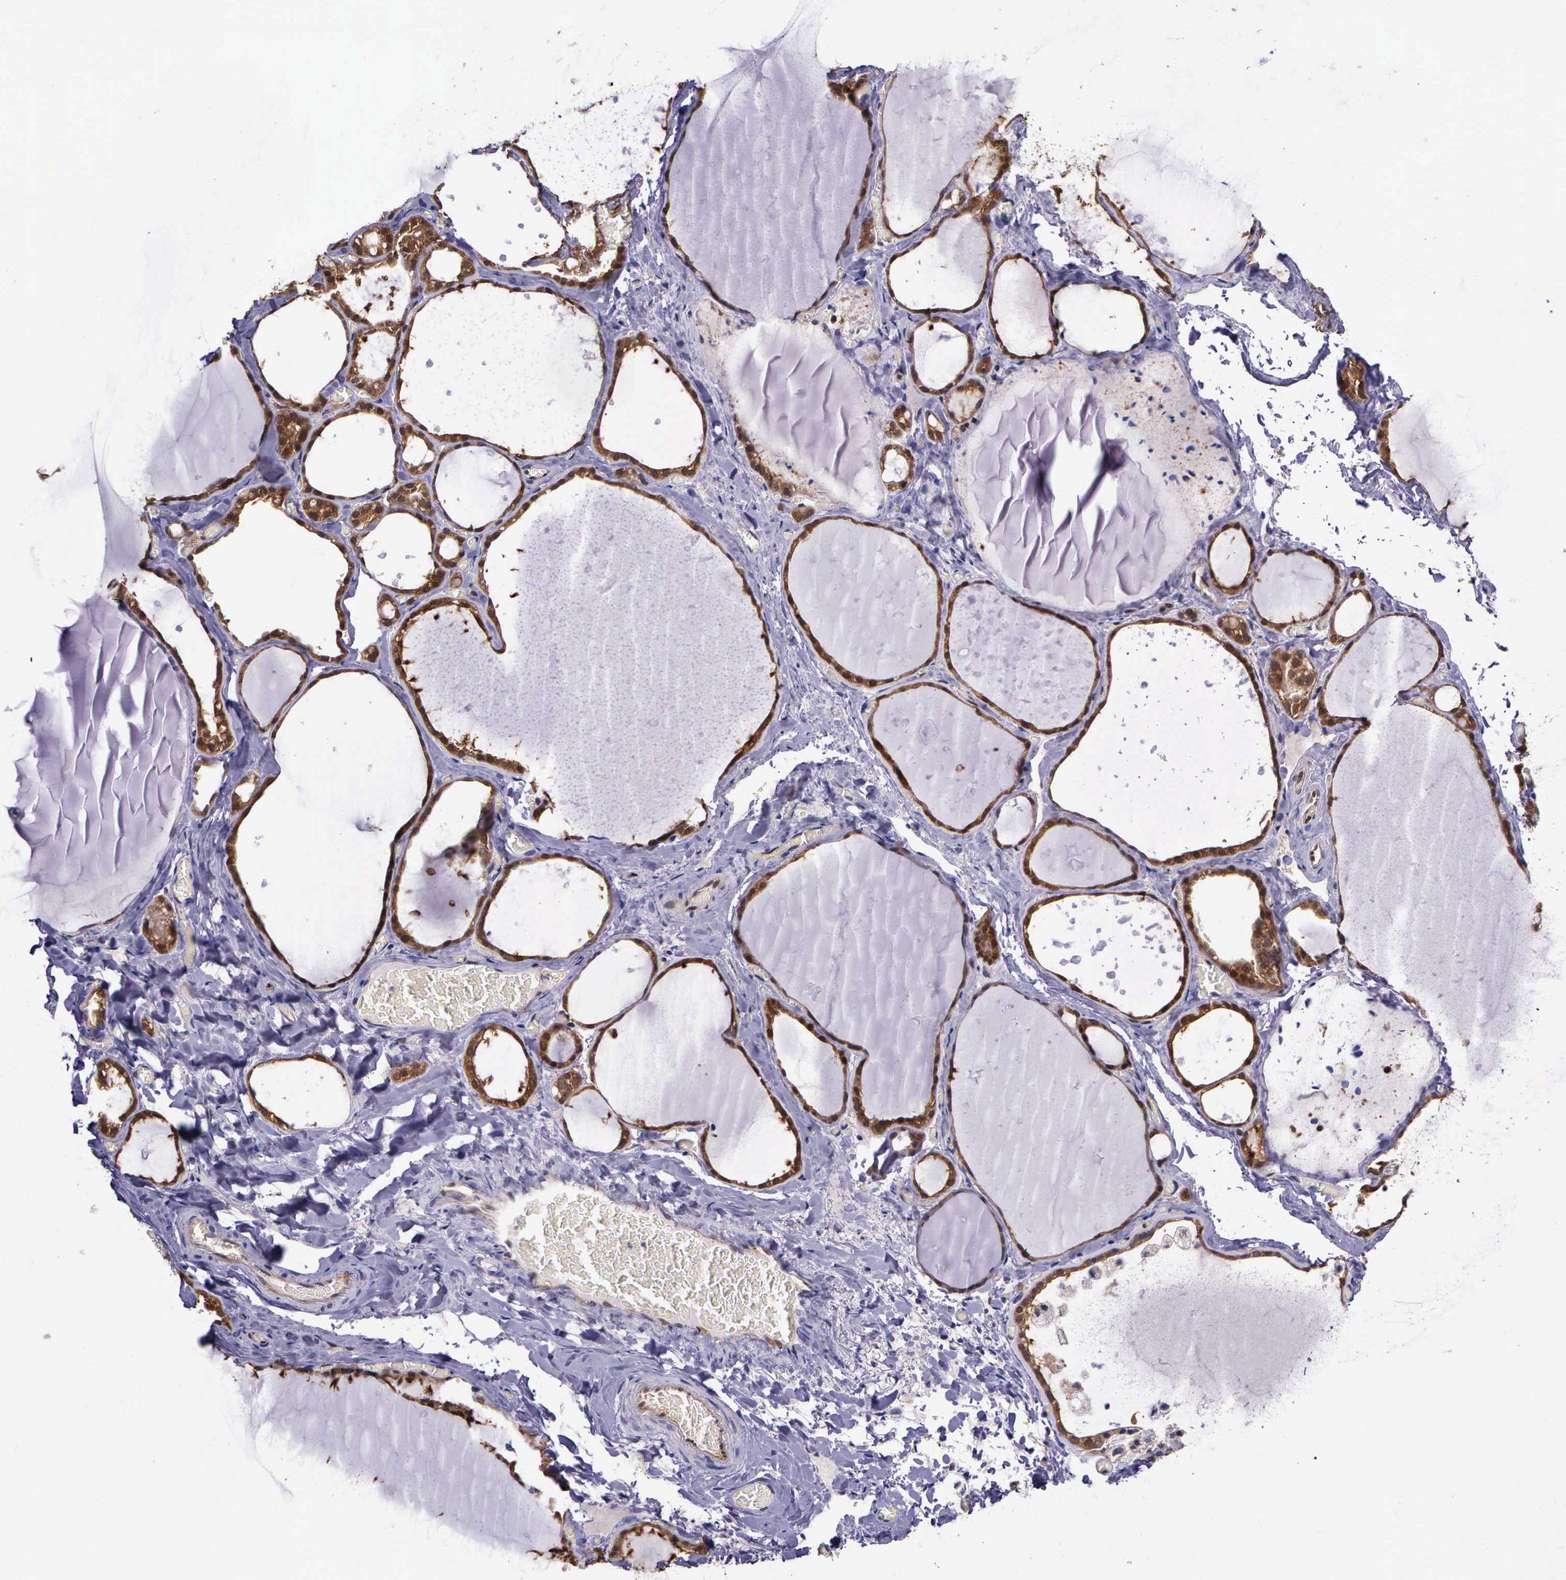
{"staining": {"intensity": "strong", "quantity": ">75%", "location": "cytoplasmic/membranous,nuclear"}, "tissue": "thyroid gland", "cell_type": "Glandular cells", "image_type": "normal", "snomed": [{"axis": "morphology", "description": "Normal tissue, NOS"}, {"axis": "topography", "description": "Thyroid gland"}], "caption": "This is an image of IHC staining of normal thyroid gland, which shows strong positivity in the cytoplasmic/membranous,nuclear of glandular cells.", "gene": "GMPR2", "patient": {"sex": "male", "age": 76}}